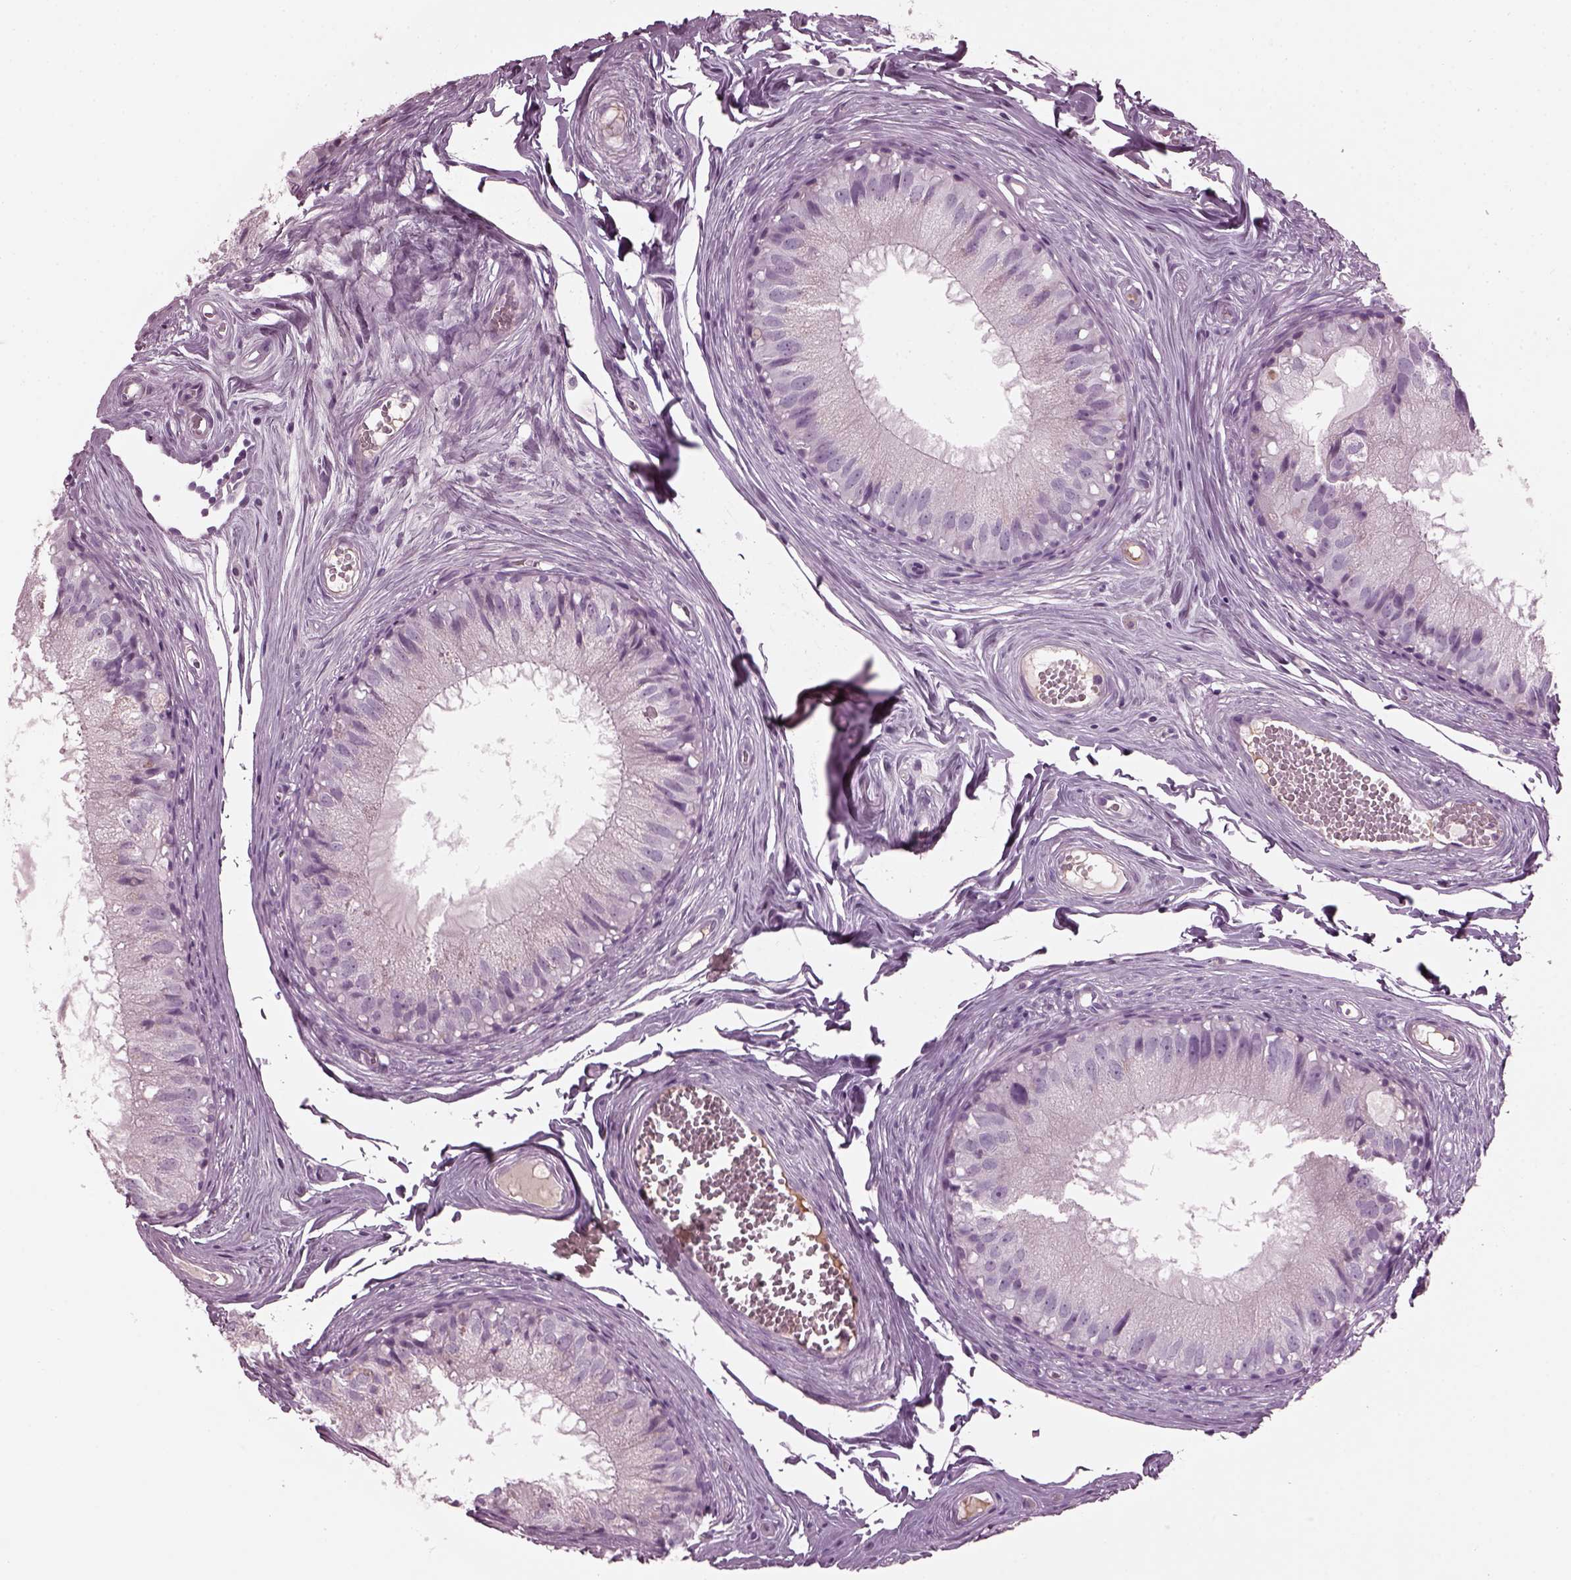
{"staining": {"intensity": "negative", "quantity": "none", "location": "none"}, "tissue": "epididymis", "cell_type": "Glandular cells", "image_type": "normal", "snomed": [{"axis": "morphology", "description": "Normal tissue, NOS"}, {"axis": "topography", "description": "Epididymis"}], "caption": "Immunohistochemistry micrograph of unremarkable epididymis: human epididymis stained with DAB (3,3'-diaminobenzidine) reveals no significant protein positivity in glandular cells.", "gene": "DPYSL5", "patient": {"sex": "male", "age": 45}}